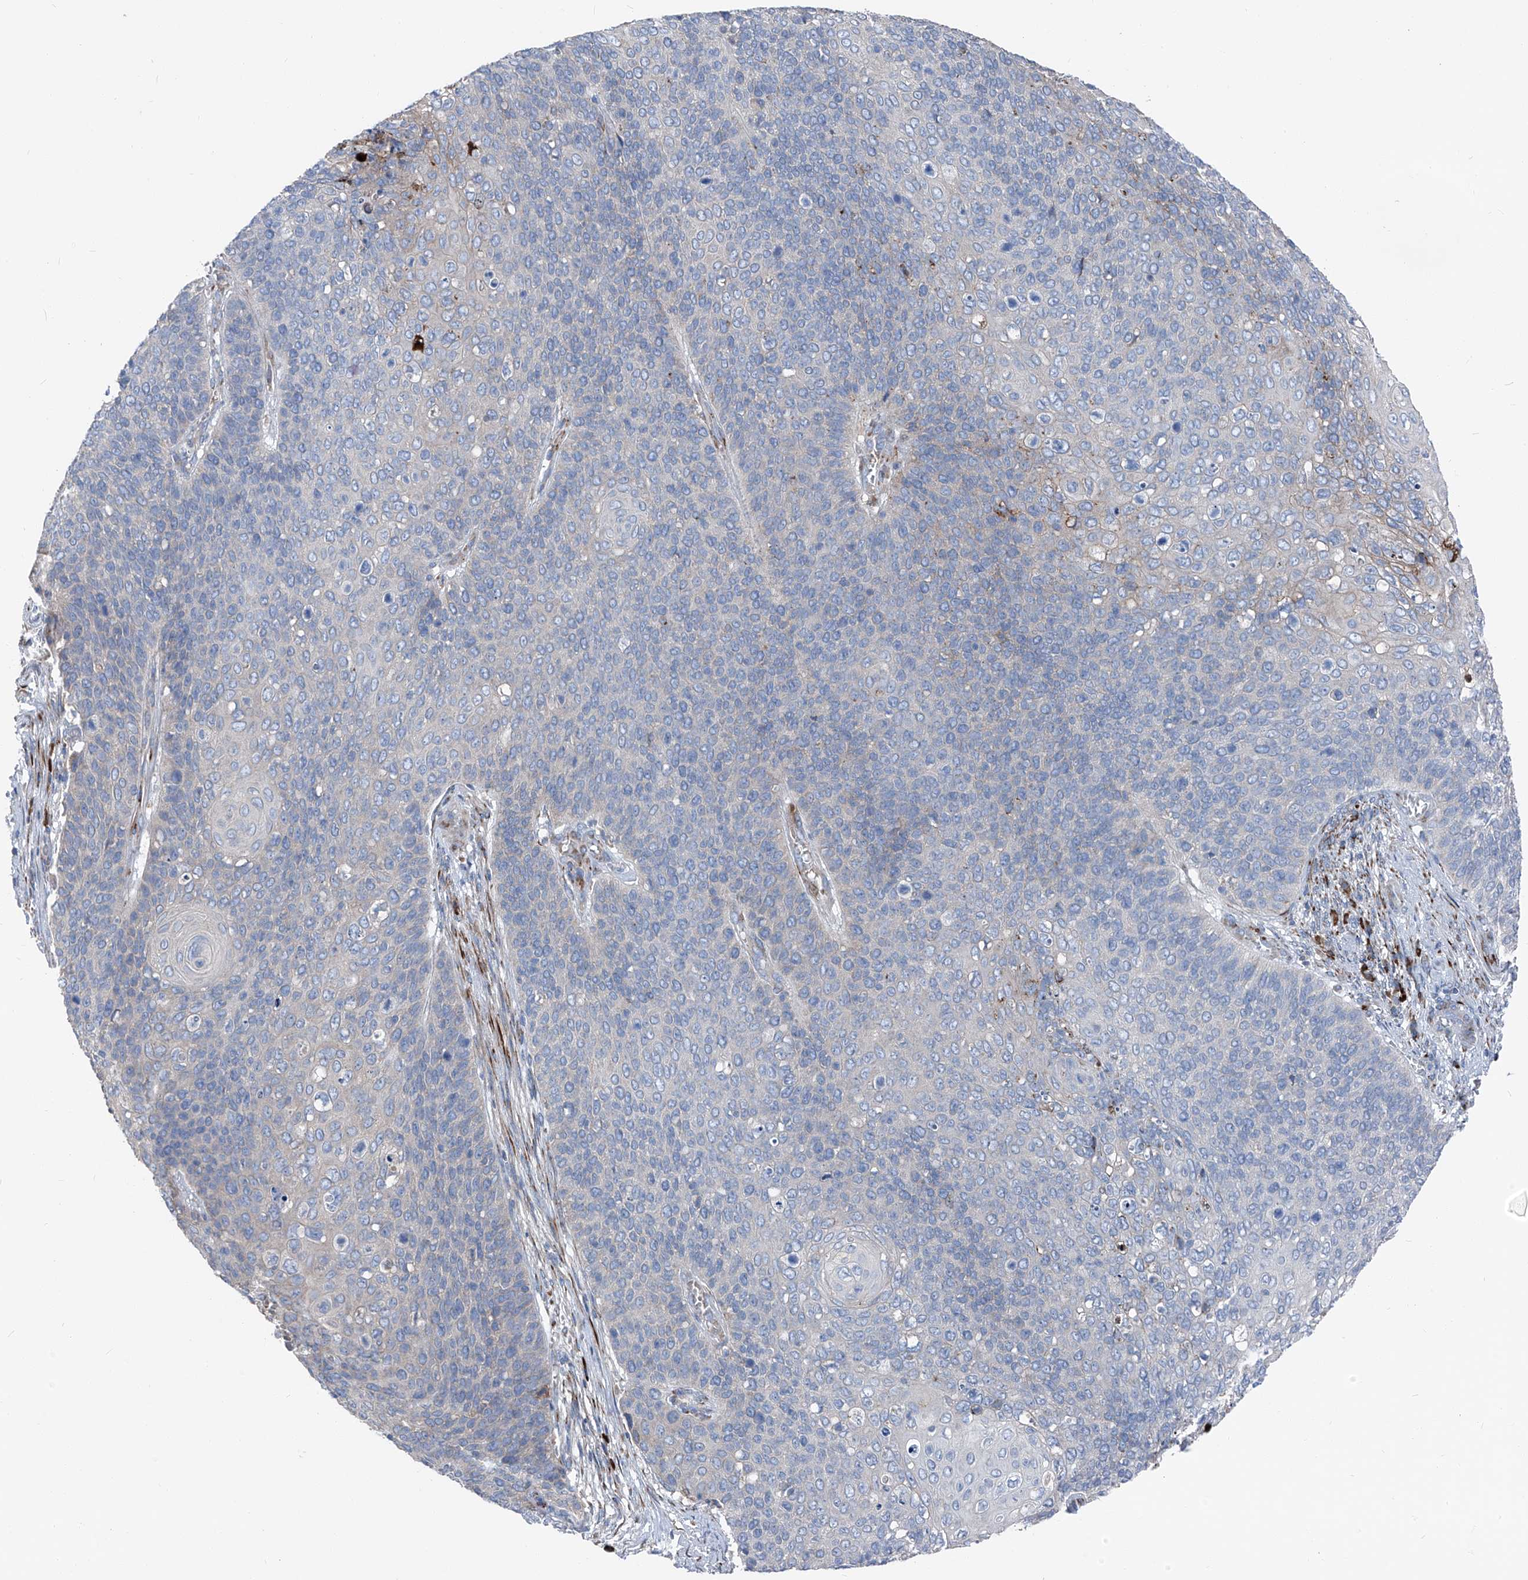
{"staining": {"intensity": "negative", "quantity": "none", "location": "none"}, "tissue": "cervical cancer", "cell_type": "Tumor cells", "image_type": "cancer", "snomed": [{"axis": "morphology", "description": "Squamous cell carcinoma, NOS"}, {"axis": "topography", "description": "Cervix"}], "caption": "DAB immunohistochemical staining of human cervical squamous cell carcinoma shows no significant expression in tumor cells.", "gene": "IFI27", "patient": {"sex": "female", "age": 39}}